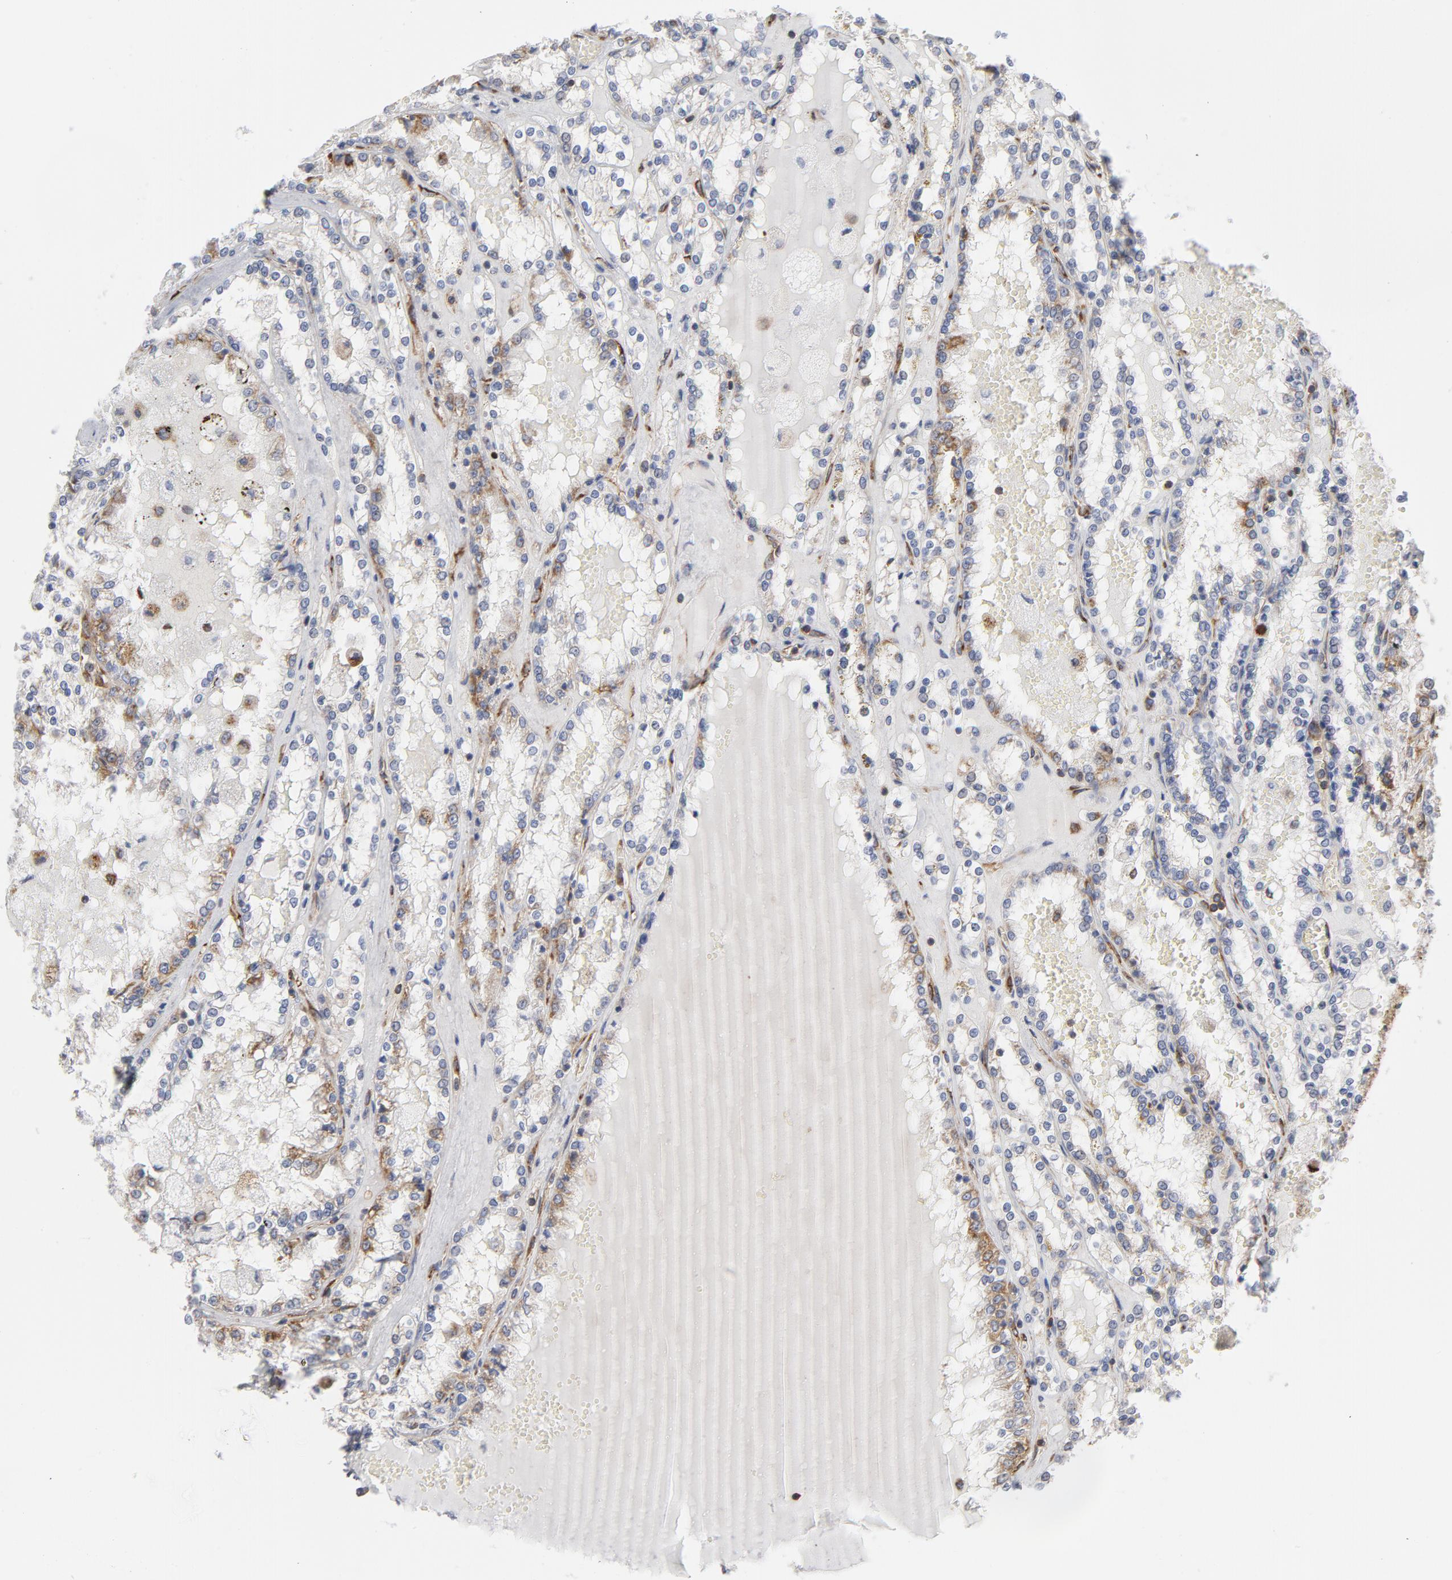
{"staining": {"intensity": "weak", "quantity": "25%-75%", "location": "cytoplasmic/membranous"}, "tissue": "renal cancer", "cell_type": "Tumor cells", "image_type": "cancer", "snomed": [{"axis": "morphology", "description": "Adenocarcinoma, NOS"}, {"axis": "topography", "description": "Kidney"}], "caption": "Protein staining of renal adenocarcinoma tissue reveals weak cytoplasmic/membranous positivity in about 25%-75% of tumor cells.", "gene": "OXA1L", "patient": {"sex": "female", "age": 56}}